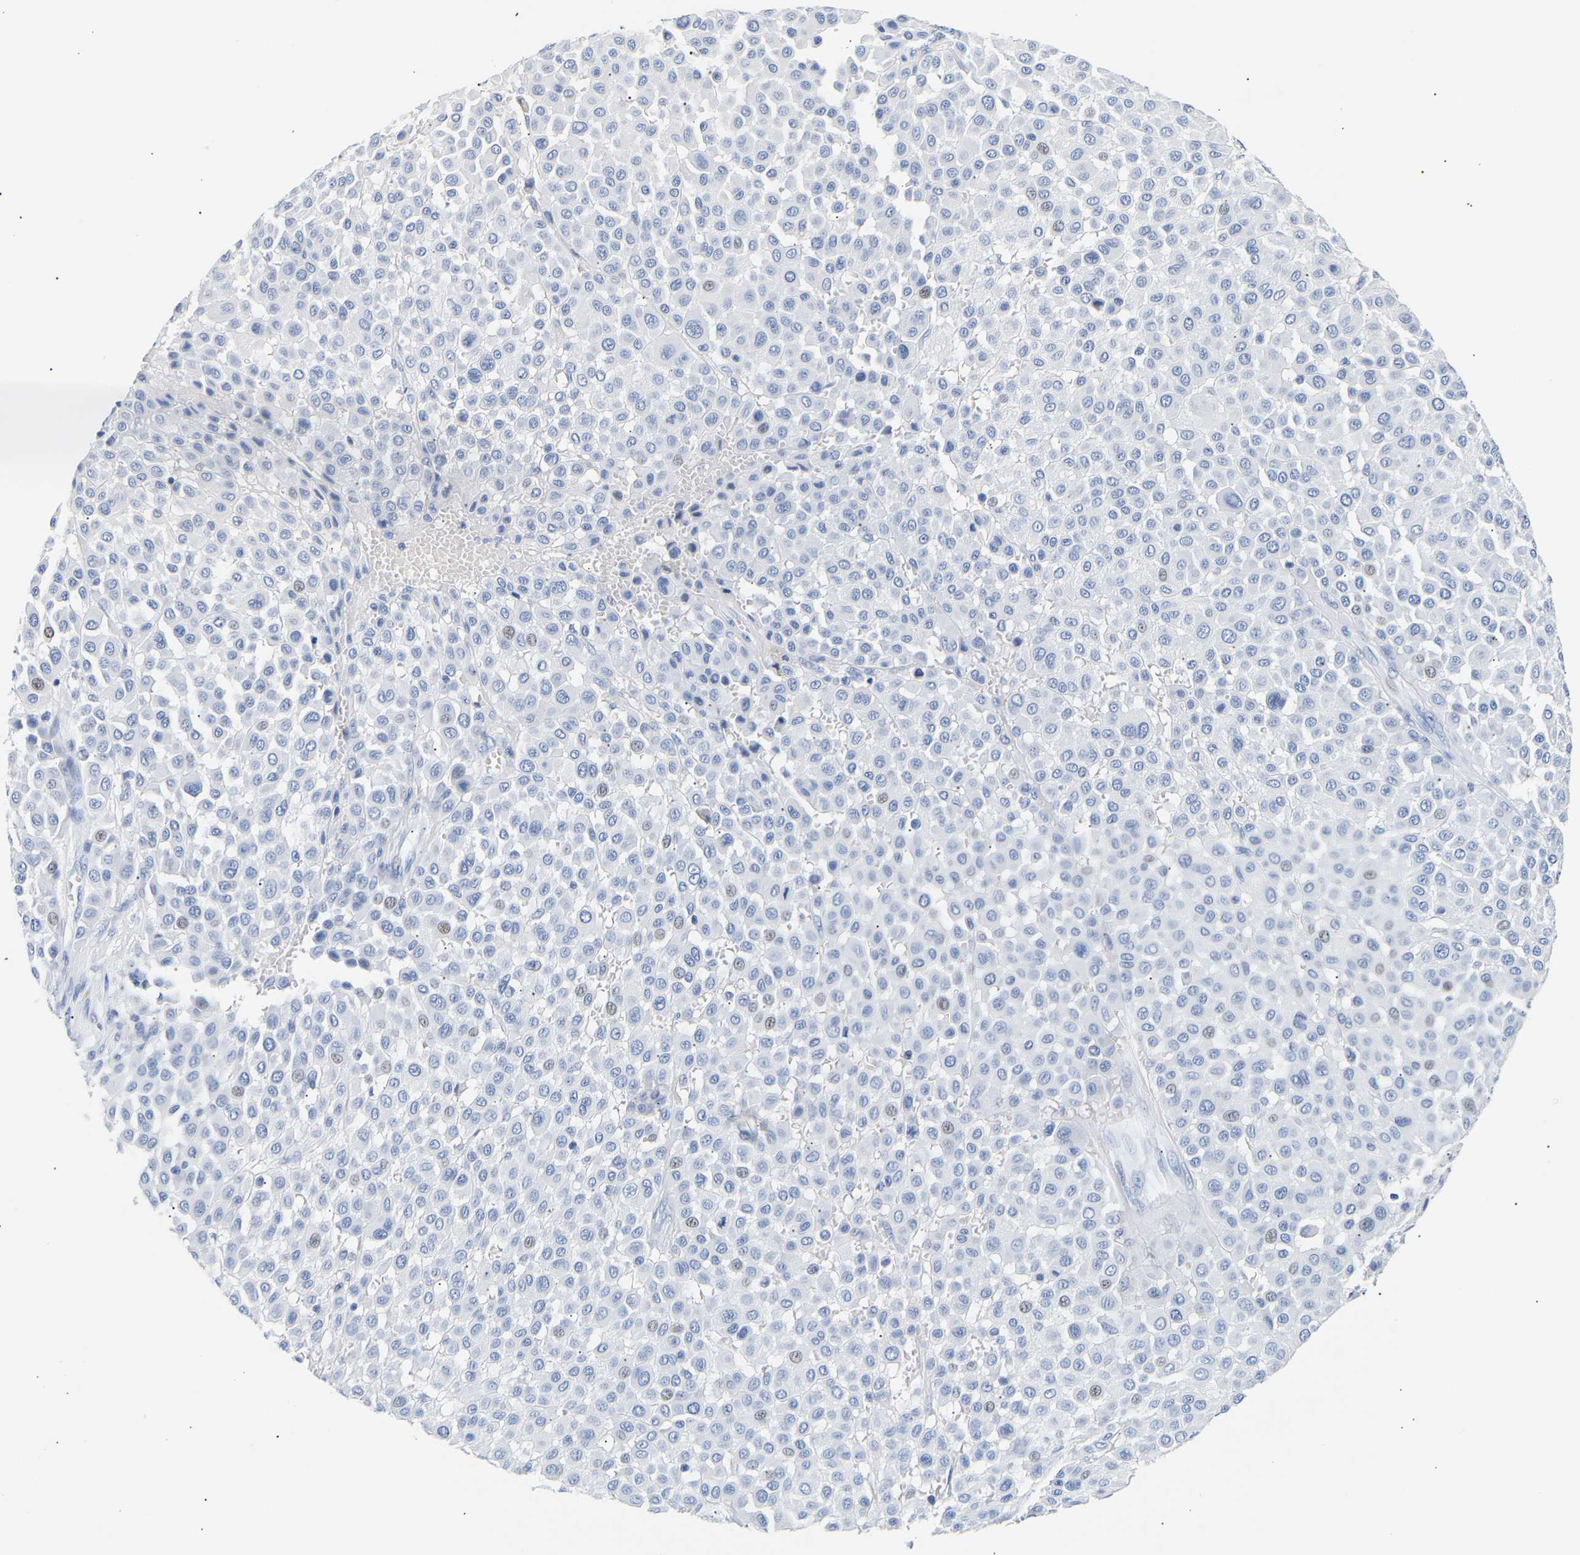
{"staining": {"intensity": "negative", "quantity": "none", "location": "none"}, "tissue": "melanoma", "cell_type": "Tumor cells", "image_type": "cancer", "snomed": [{"axis": "morphology", "description": "Malignant melanoma, Metastatic site"}, {"axis": "topography", "description": "Soft tissue"}], "caption": "The immunohistochemistry micrograph has no significant positivity in tumor cells of malignant melanoma (metastatic site) tissue. Brightfield microscopy of IHC stained with DAB (3,3'-diaminobenzidine) (brown) and hematoxylin (blue), captured at high magnification.", "gene": "SPINK2", "patient": {"sex": "male", "age": 41}}